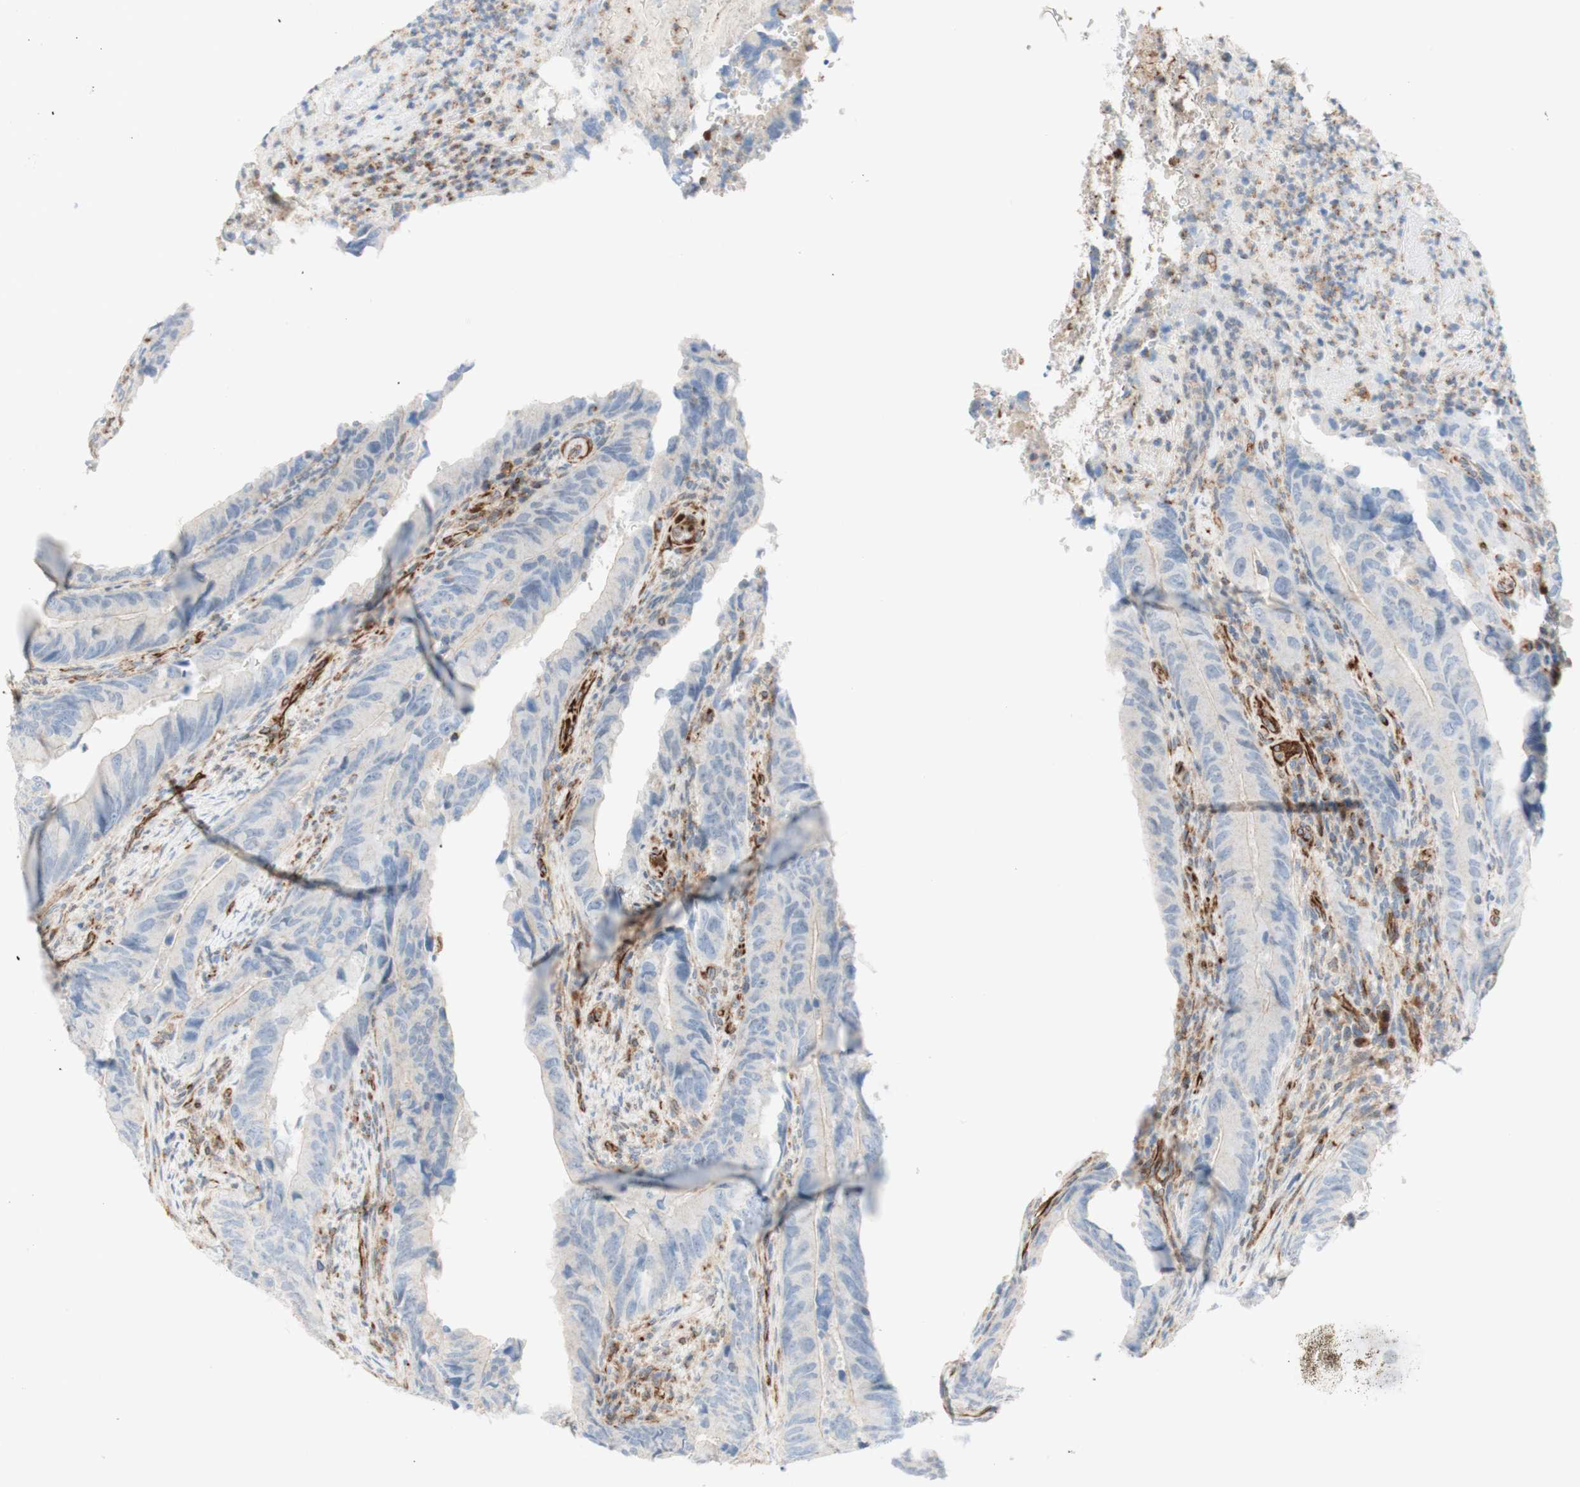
{"staining": {"intensity": "negative", "quantity": "none", "location": "none"}, "tissue": "colorectal cancer", "cell_type": "Tumor cells", "image_type": "cancer", "snomed": [{"axis": "morphology", "description": "Normal tissue, NOS"}, {"axis": "morphology", "description": "Adenocarcinoma, NOS"}, {"axis": "topography", "description": "Colon"}], "caption": "This is an IHC photomicrograph of adenocarcinoma (colorectal). There is no positivity in tumor cells.", "gene": "POU2AF1", "patient": {"sex": "male", "age": 56}}